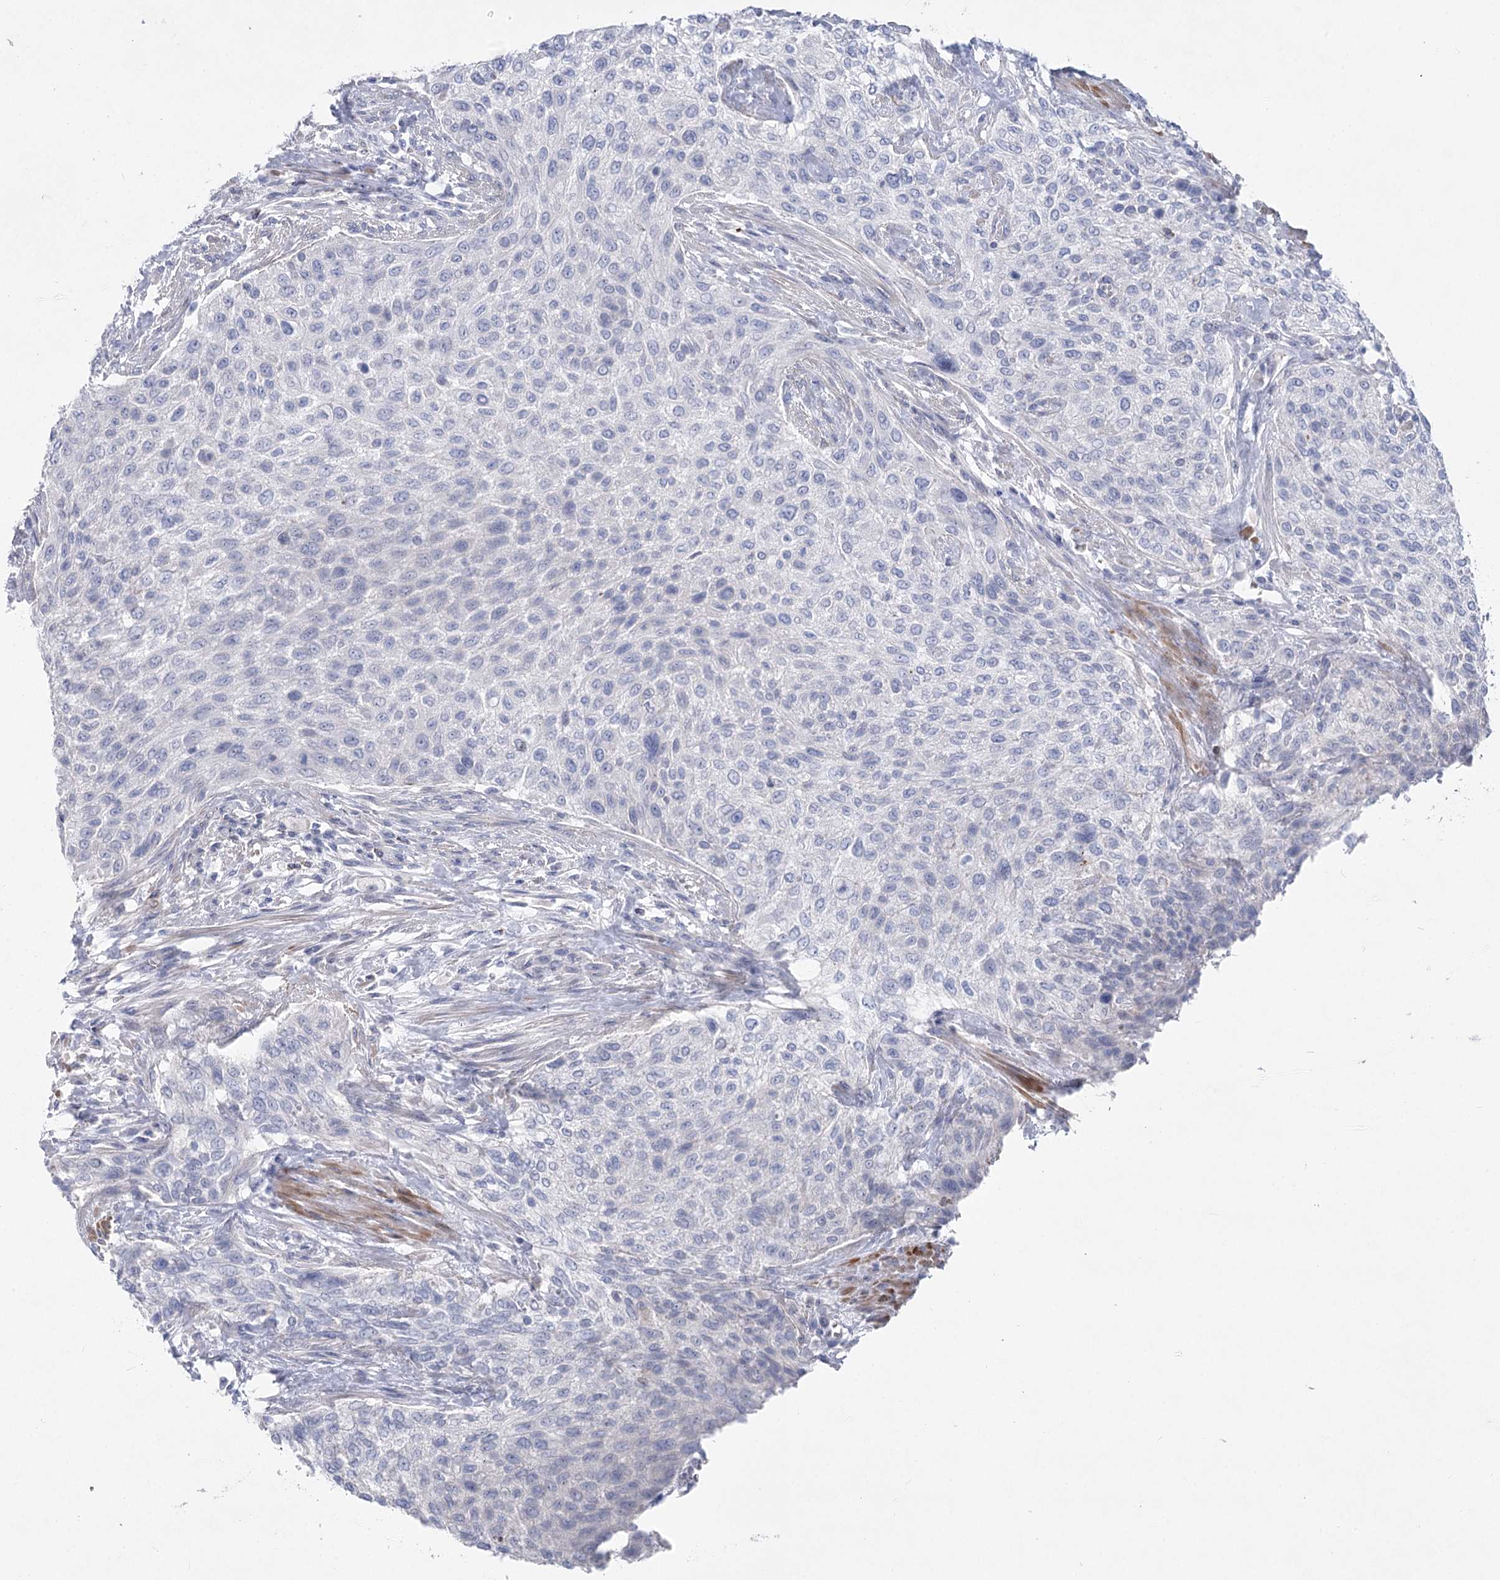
{"staining": {"intensity": "negative", "quantity": "none", "location": "none"}, "tissue": "urothelial cancer", "cell_type": "Tumor cells", "image_type": "cancer", "snomed": [{"axis": "morphology", "description": "Normal tissue, NOS"}, {"axis": "morphology", "description": "Urothelial carcinoma, NOS"}, {"axis": "topography", "description": "Urinary bladder"}, {"axis": "topography", "description": "Peripheral nerve tissue"}], "caption": "Protein analysis of transitional cell carcinoma shows no significant positivity in tumor cells. Brightfield microscopy of immunohistochemistry (IHC) stained with DAB (brown) and hematoxylin (blue), captured at high magnification.", "gene": "WDR74", "patient": {"sex": "male", "age": 35}}